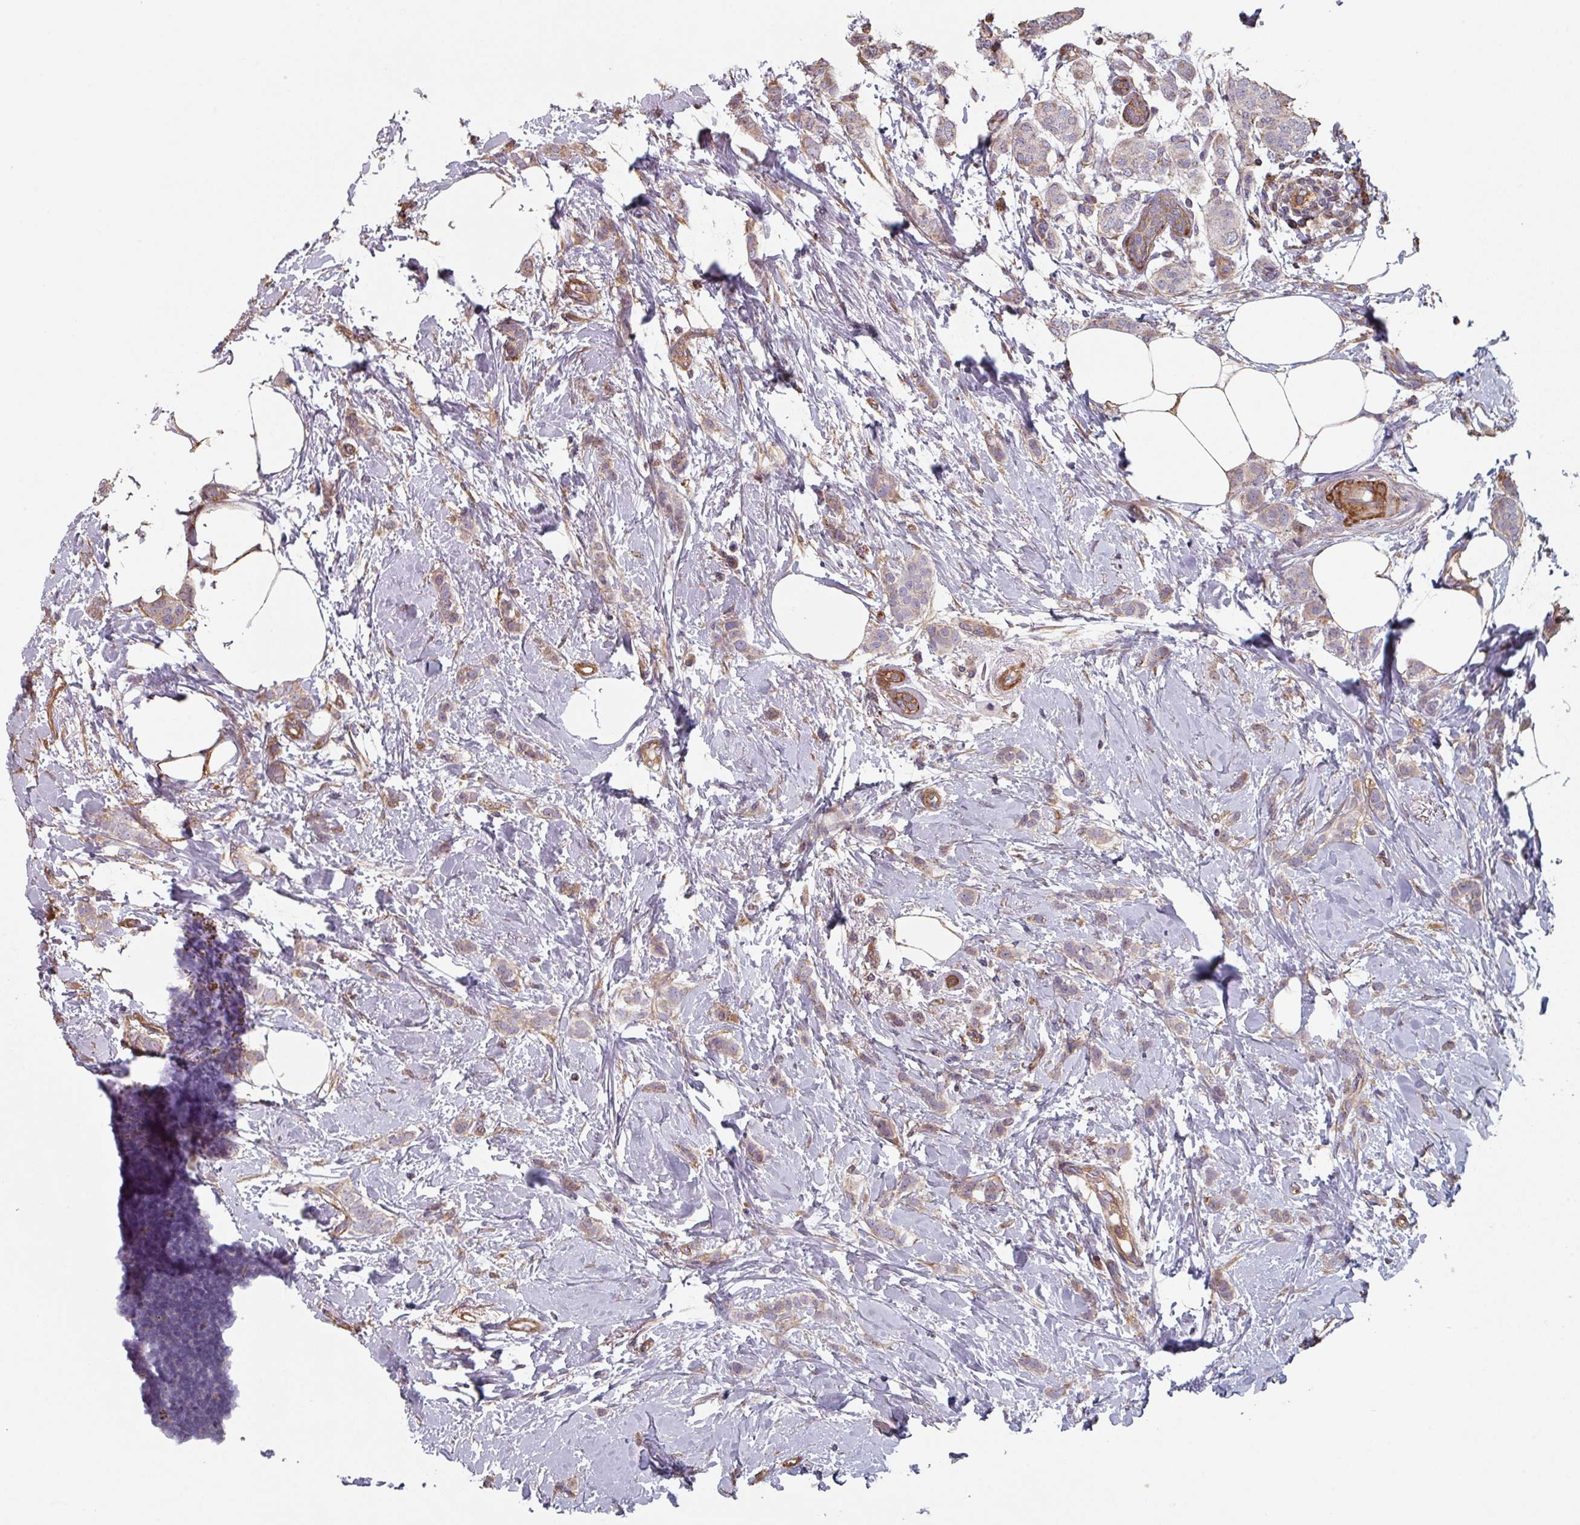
{"staining": {"intensity": "weak", "quantity": "<25%", "location": "cytoplasmic/membranous"}, "tissue": "breast cancer", "cell_type": "Tumor cells", "image_type": "cancer", "snomed": [{"axis": "morphology", "description": "Duct carcinoma"}, {"axis": "topography", "description": "Breast"}], "caption": "Immunohistochemistry histopathology image of neoplastic tissue: breast cancer (infiltrating ductal carcinoma) stained with DAB exhibits no significant protein expression in tumor cells.", "gene": "GSTA4", "patient": {"sex": "female", "age": 72}}